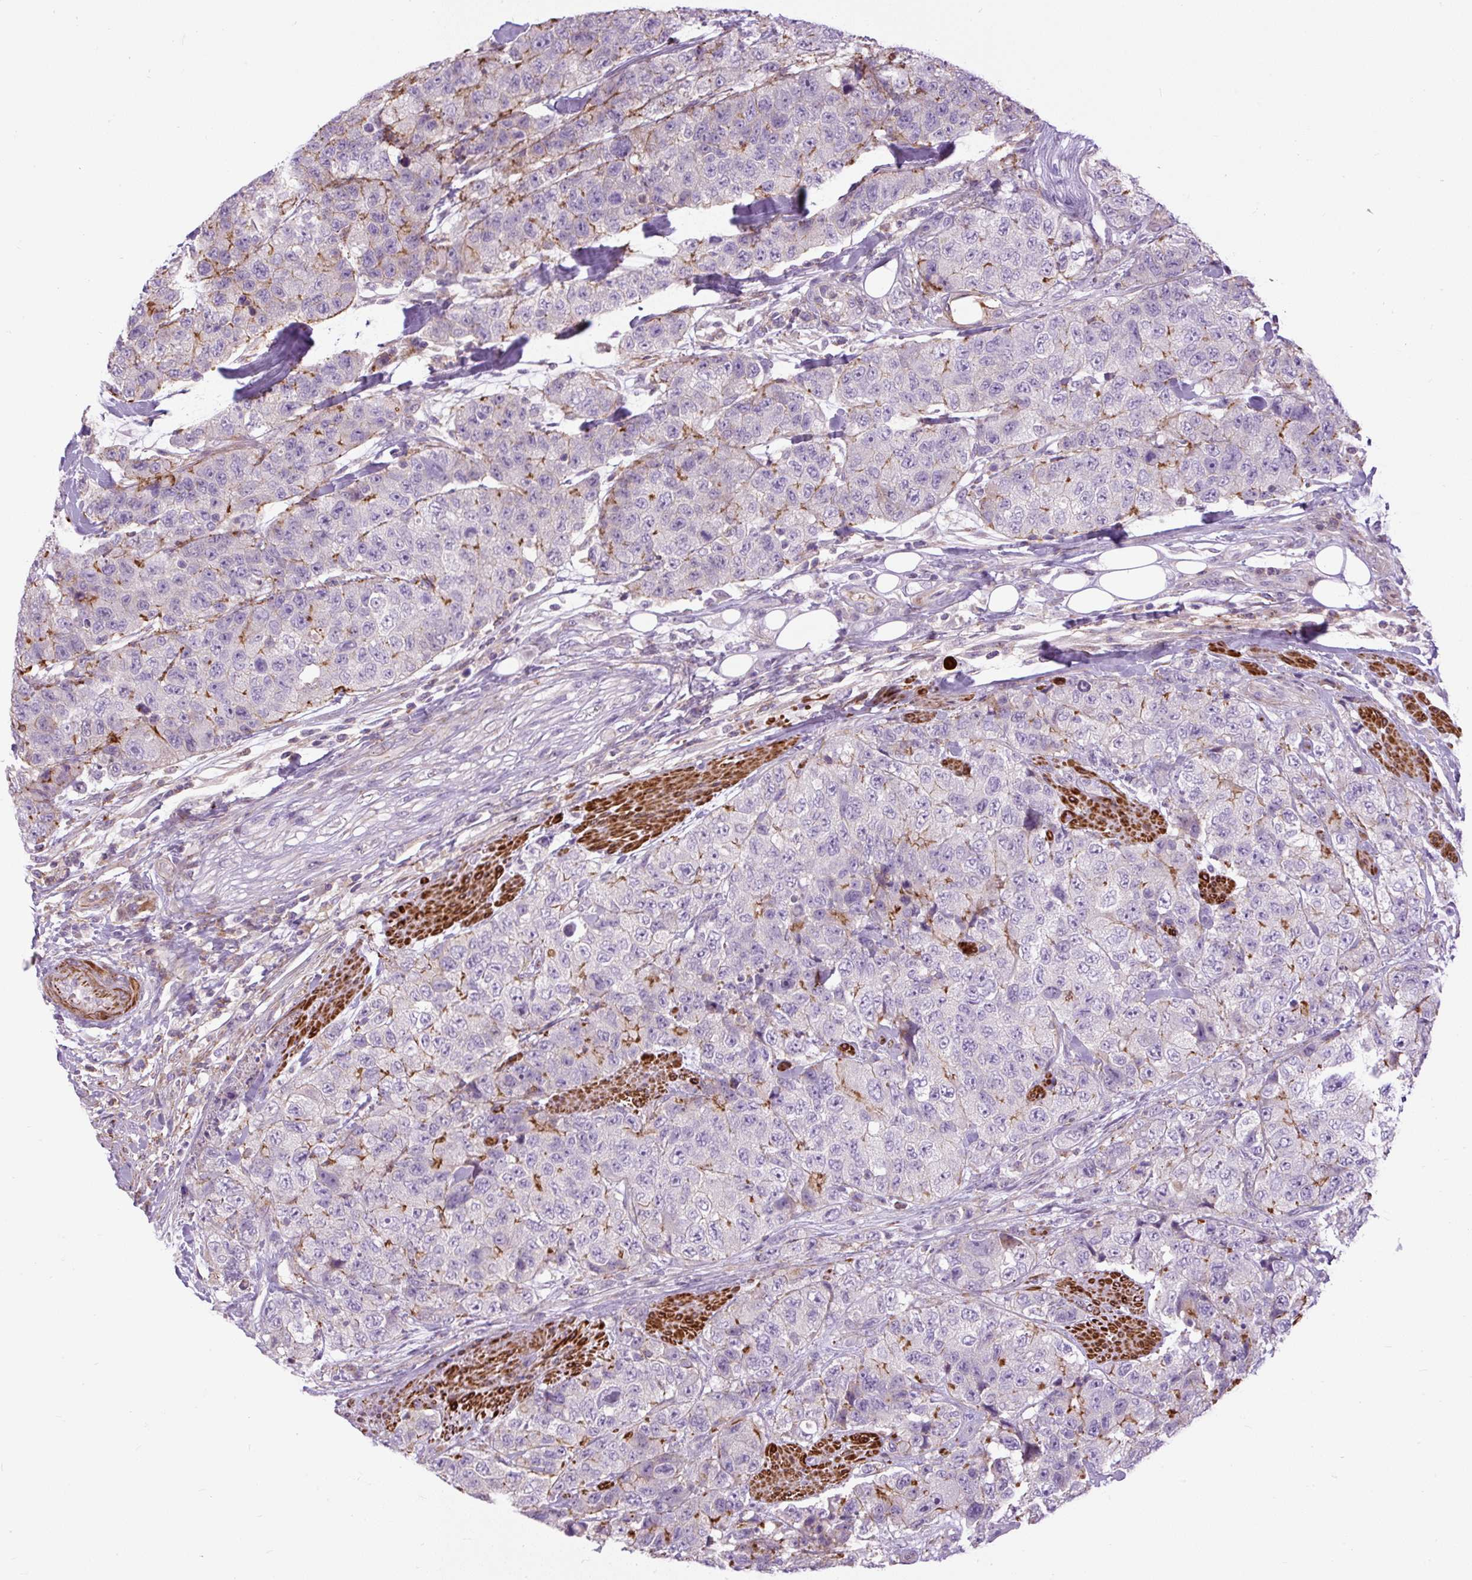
{"staining": {"intensity": "moderate", "quantity": "<25%", "location": "cytoplasmic/membranous"}, "tissue": "urothelial cancer", "cell_type": "Tumor cells", "image_type": "cancer", "snomed": [{"axis": "morphology", "description": "Urothelial carcinoma, High grade"}, {"axis": "topography", "description": "Urinary bladder"}], "caption": "Moderate cytoplasmic/membranous staining for a protein is identified in about <25% of tumor cells of urothelial cancer using immunohistochemistry (IHC).", "gene": "ZNF197", "patient": {"sex": "female", "age": 78}}